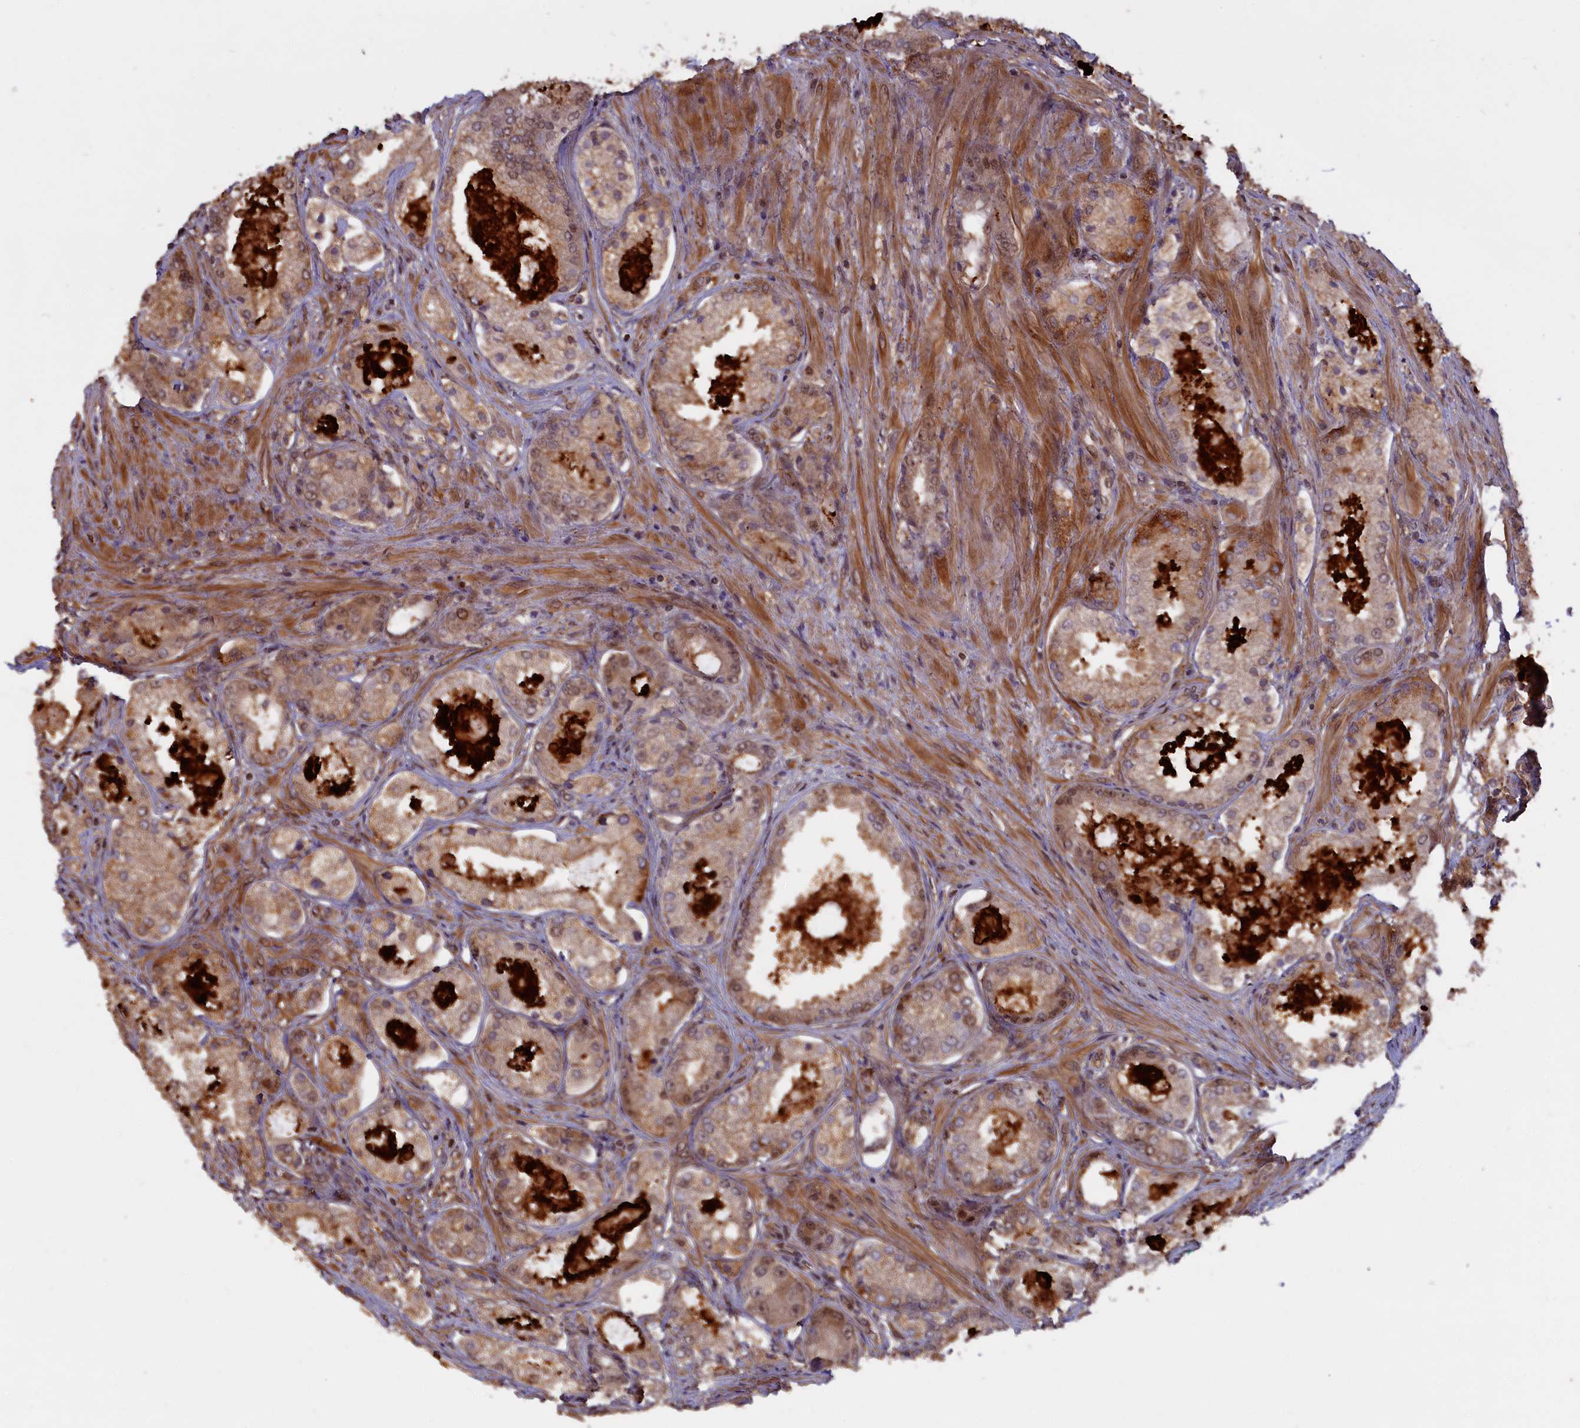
{"staining": {"intensity": "moderate", "quantity": ">75%", "location": "cytoplasmic/membranous,nuclear"}, "tissue": "prostate cancer", "cell_type": "Tumor cells", "image_type": "cancer", "snomed": [{"axis": "morphology", "description": "Adenocarcinoma, Low grade"}, {"axis": "topography", "description": "Prostate"}], "caption": "Tumor cells reveal medium levels of moderate cytoplasmic/membranous and nuclear staining in about >75% of cells in prostate low-grade adenocarcinoma.", "gene": "HIF3A", "patient": {"sex": "male", "age": 68}}